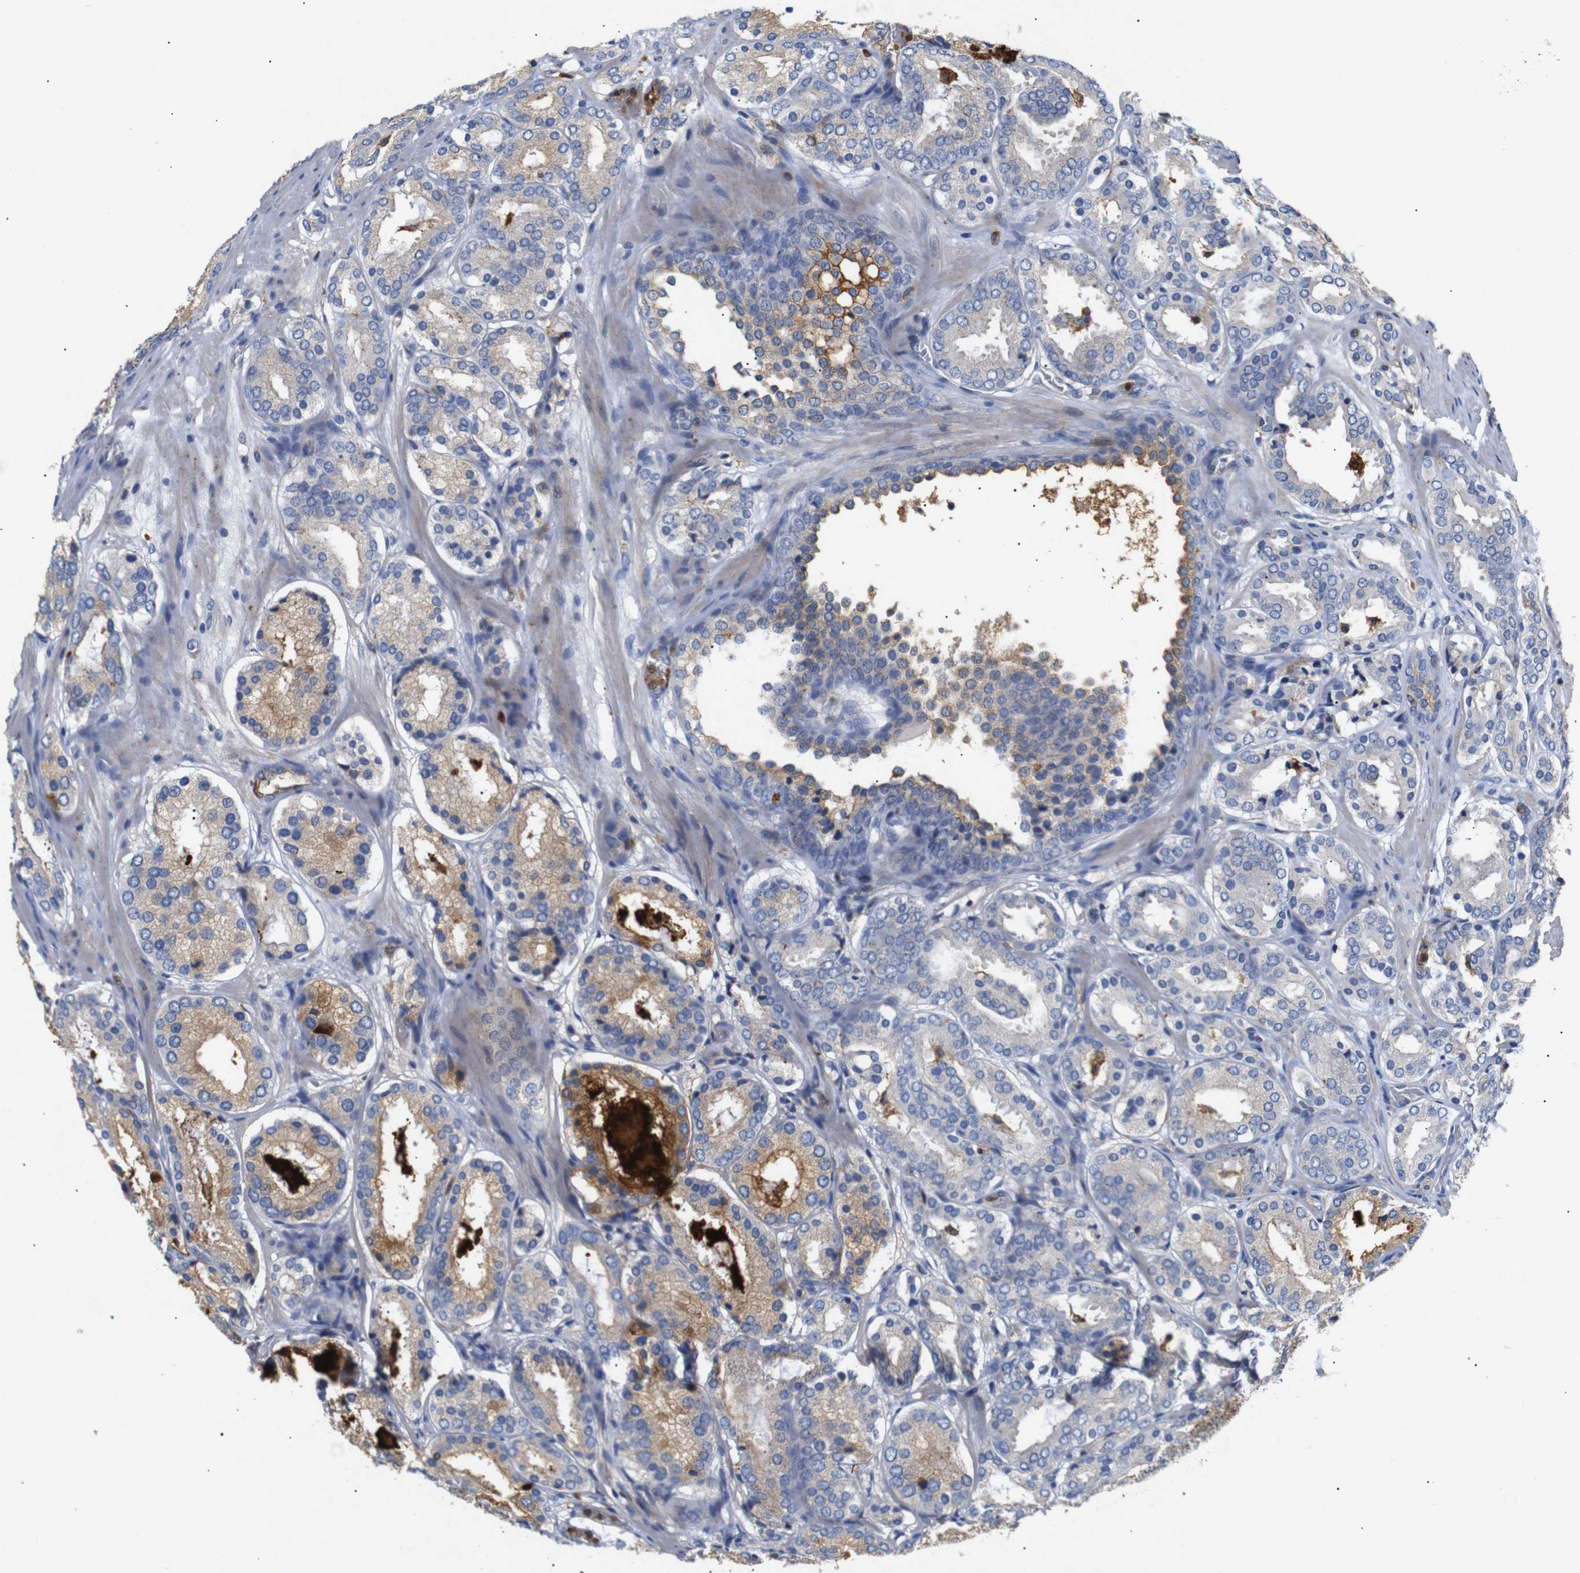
{"staining": {"intensity": "strong", "quantity": "25%-75%", "location": "cytoplasmic/membranous"}, "tissue": "prostate cancer", "cell_type": "Tumor cells", "image_type": "cancer", "snomed": [{"axis": "morphology", "description": "Adenocarcinoma, Low grade"}, {"axis": "topography", "description": "Prostate"}], "caption": "Prostate adenocarcinoma (low-grade) stained with IHC shows strong cytoplasmic/membranous positivity in approximately 25%-75% of tumor cells.", "gene": "SDCBP", "patient": {"sex": "male", "age": 69}}